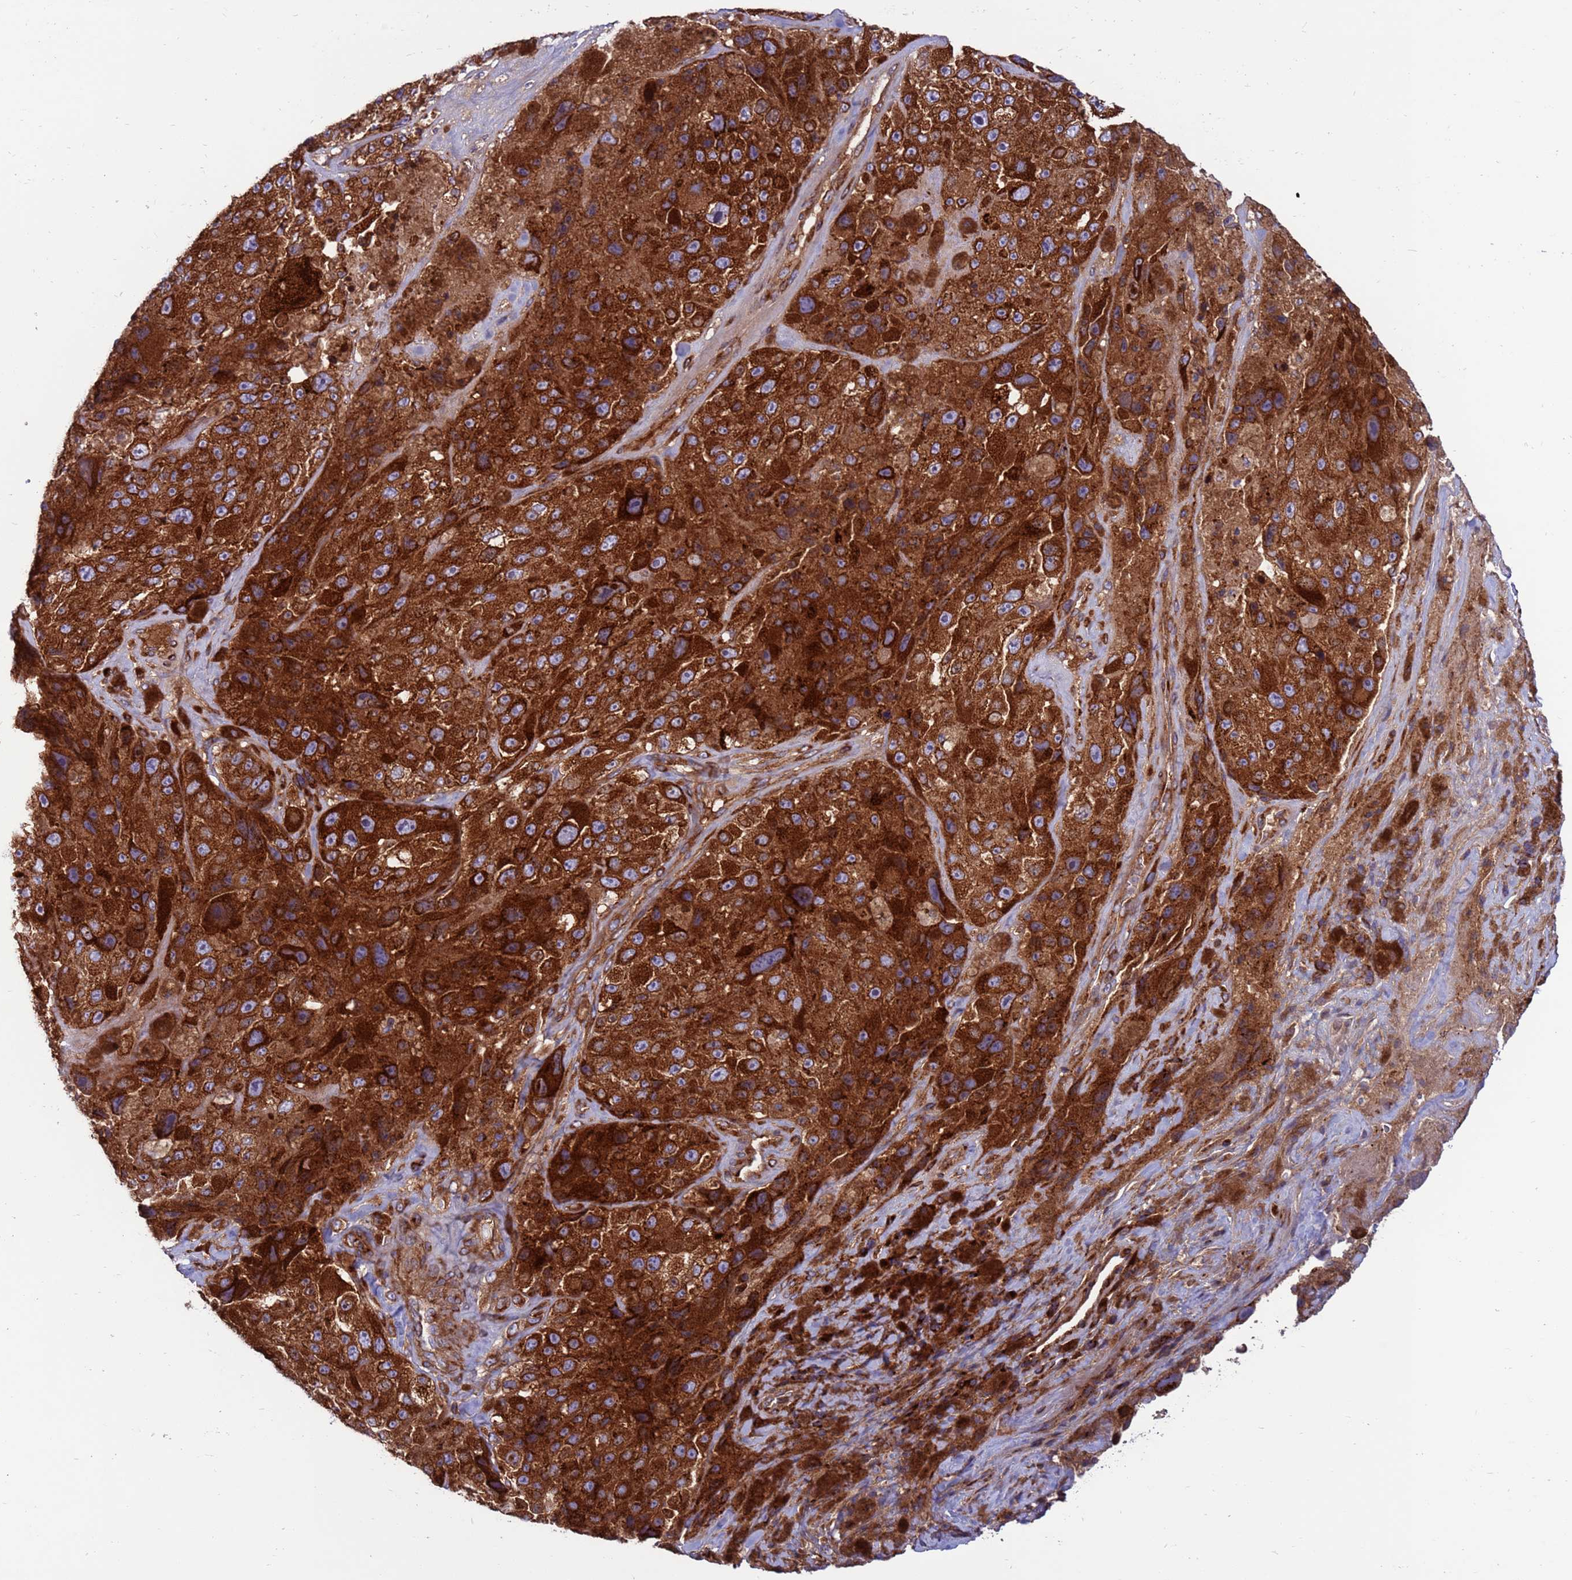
{"staining": {"intensity": "strong", "quantity": ">75%", "location": "cytoplasmic/membranous"}, "tissue": "melanoma", "cell_type": "Tumor cells", "image_type": "cancer", "snomed": [{"axis": "morphology", "description": "Malignant melanoma, Metastatic site"}, {"axis": "topography", "description": "Lymph node"}], "caption": "A brown stain shows strong cytoplasmic/membranous positivity of a protein in human melanoma tumor cells.", "gene": "ZC3HAV1", "patient": {"sex": "male", "age": 62}}